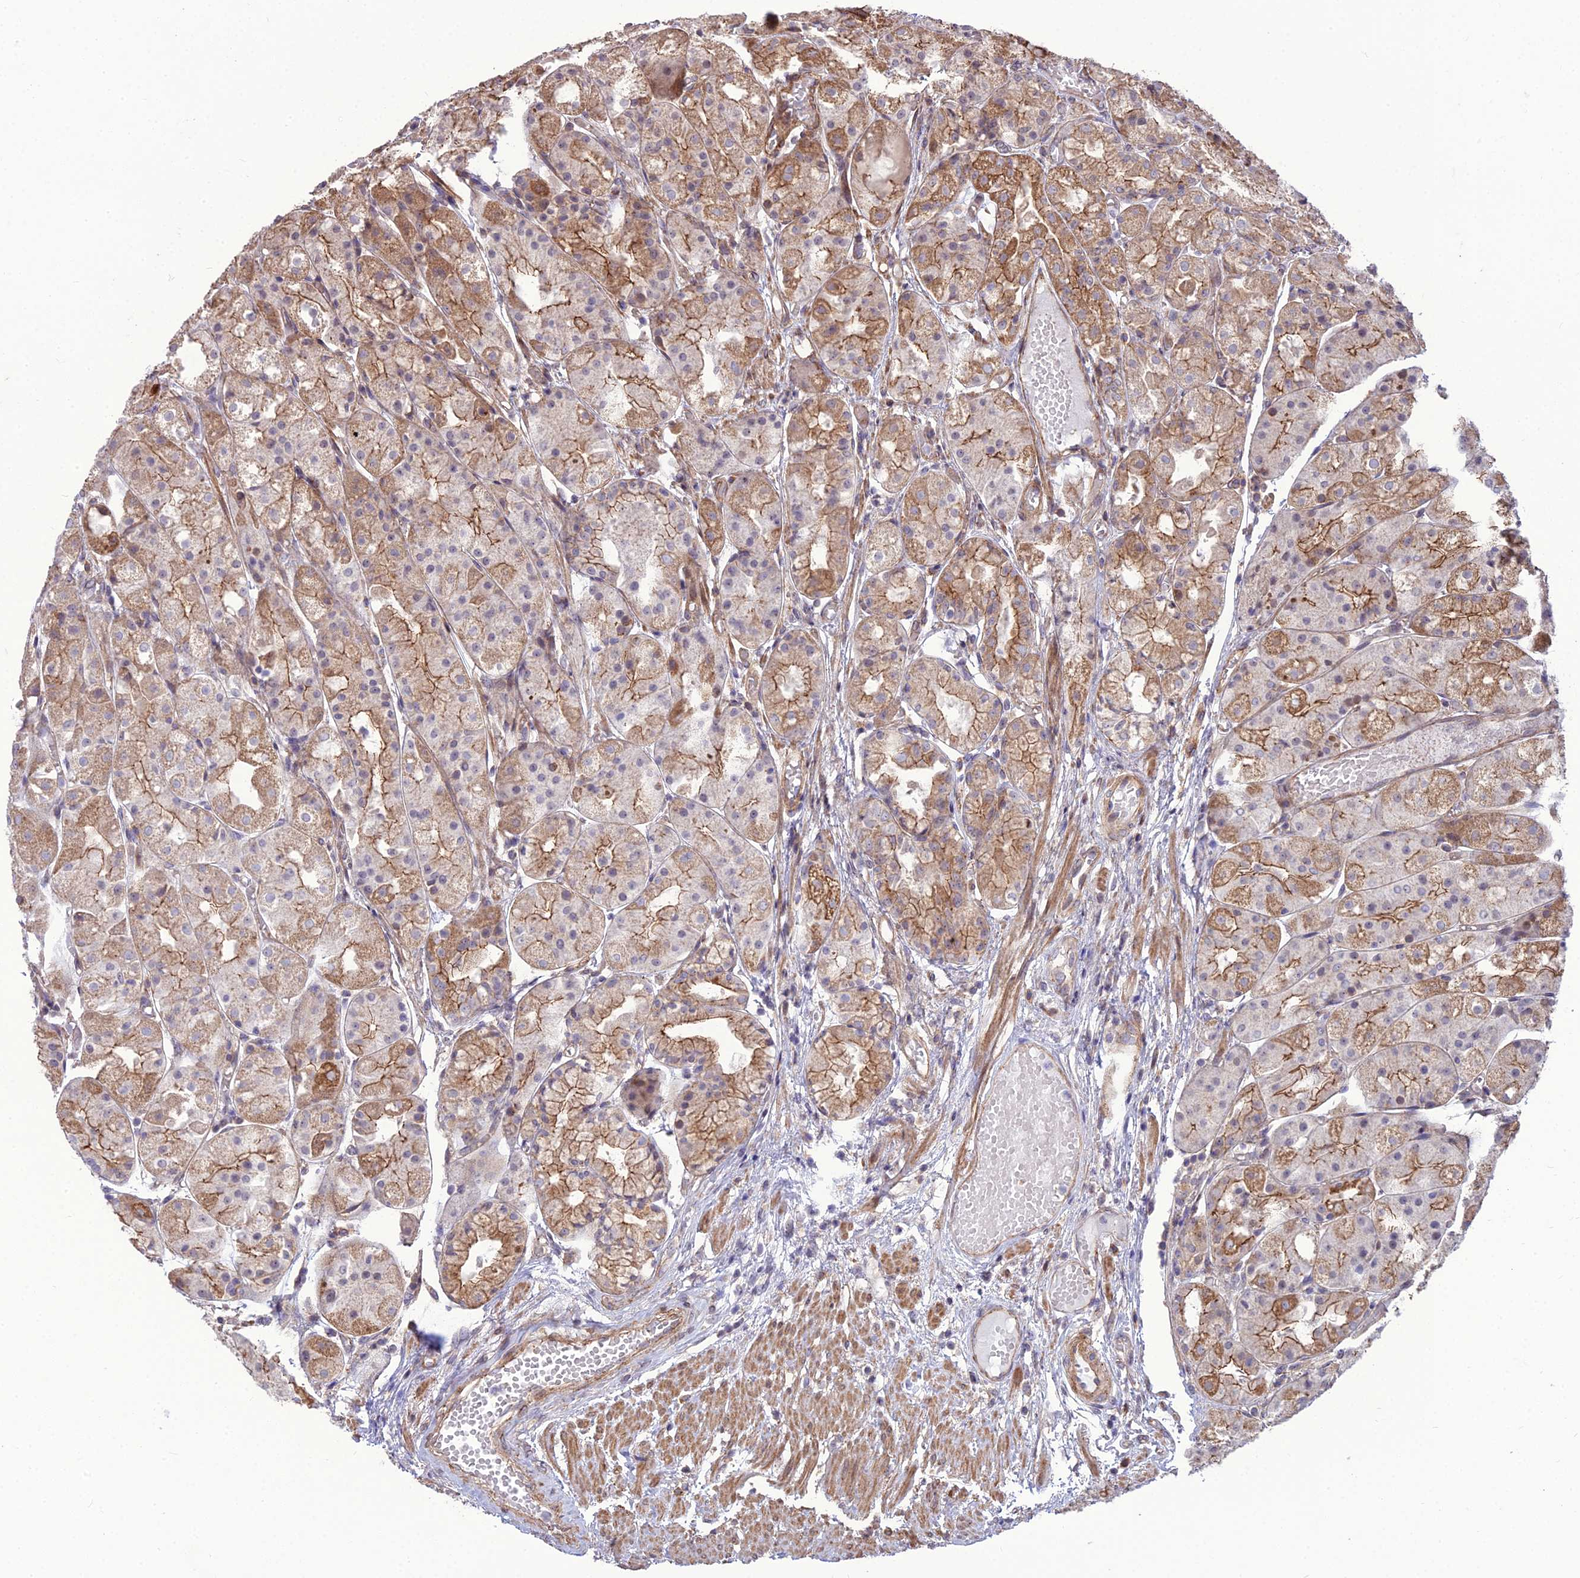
{"staining": {"intensity": "moderate", "quantity": ">75%", "location": "cytoplasmic/membranous"}, "tissue": "stomach", "cell_type": "Glandular cells", "image_type": "normal", "snomed": [{"axis": "morphology", "description": "Normal tissue, NOS"}, {"axis": "topography", "description": "Stomach, upper"}], "caption": "Immunohistochemical staining of unremarkable human stomach exhibits >75% levels of moderate cytoplasmic/membranous protein staining in approximately >75% of glandular cells.", "gene": "TSPYL2", "patient": {"sex": "male", "age": 72}}